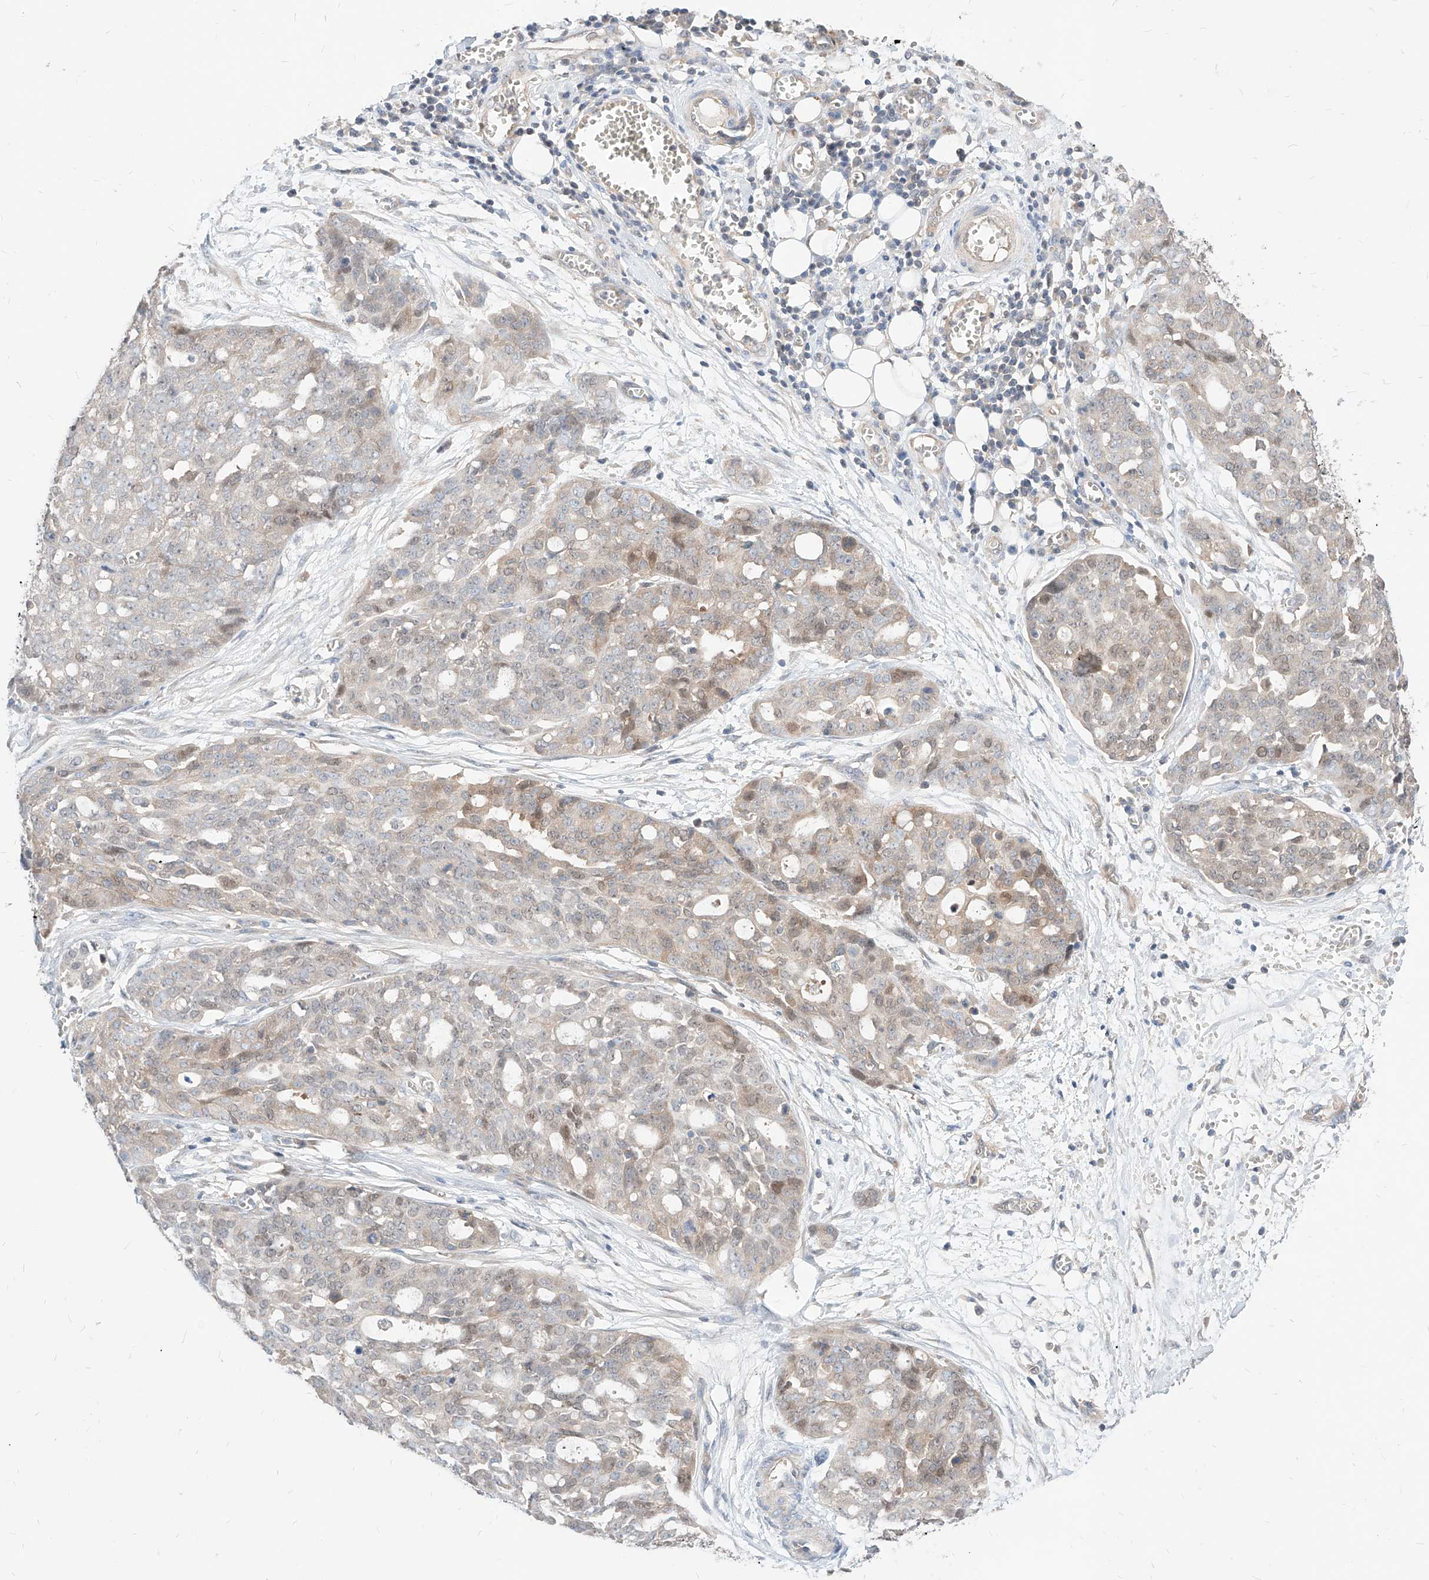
{"staining": {"intensity": "weak", "quantity": "<25%", "location": "cytoplasmic/membranous,nuclear"}, "tissue": "ovarian cancer", "cell_type": "Tumor cells", "image_type": "cancer", "snomed": [{"axis": "morphology", "description": "Cystadenocarcinoma, serous, NOS"}, {"axis": "topography", "description": "Soft tissue"}, {"axis": "topography", "description": "Ovary"}], "caption": "DAB (3,3'-diaminobenzidine) immunohistochemical staining of human serous cystadenocarcinoma (ovarian) displays no significant positivity in tumor cells.", "gene": "TSNAX", "patient": {"sex": "female", "age": 57}}